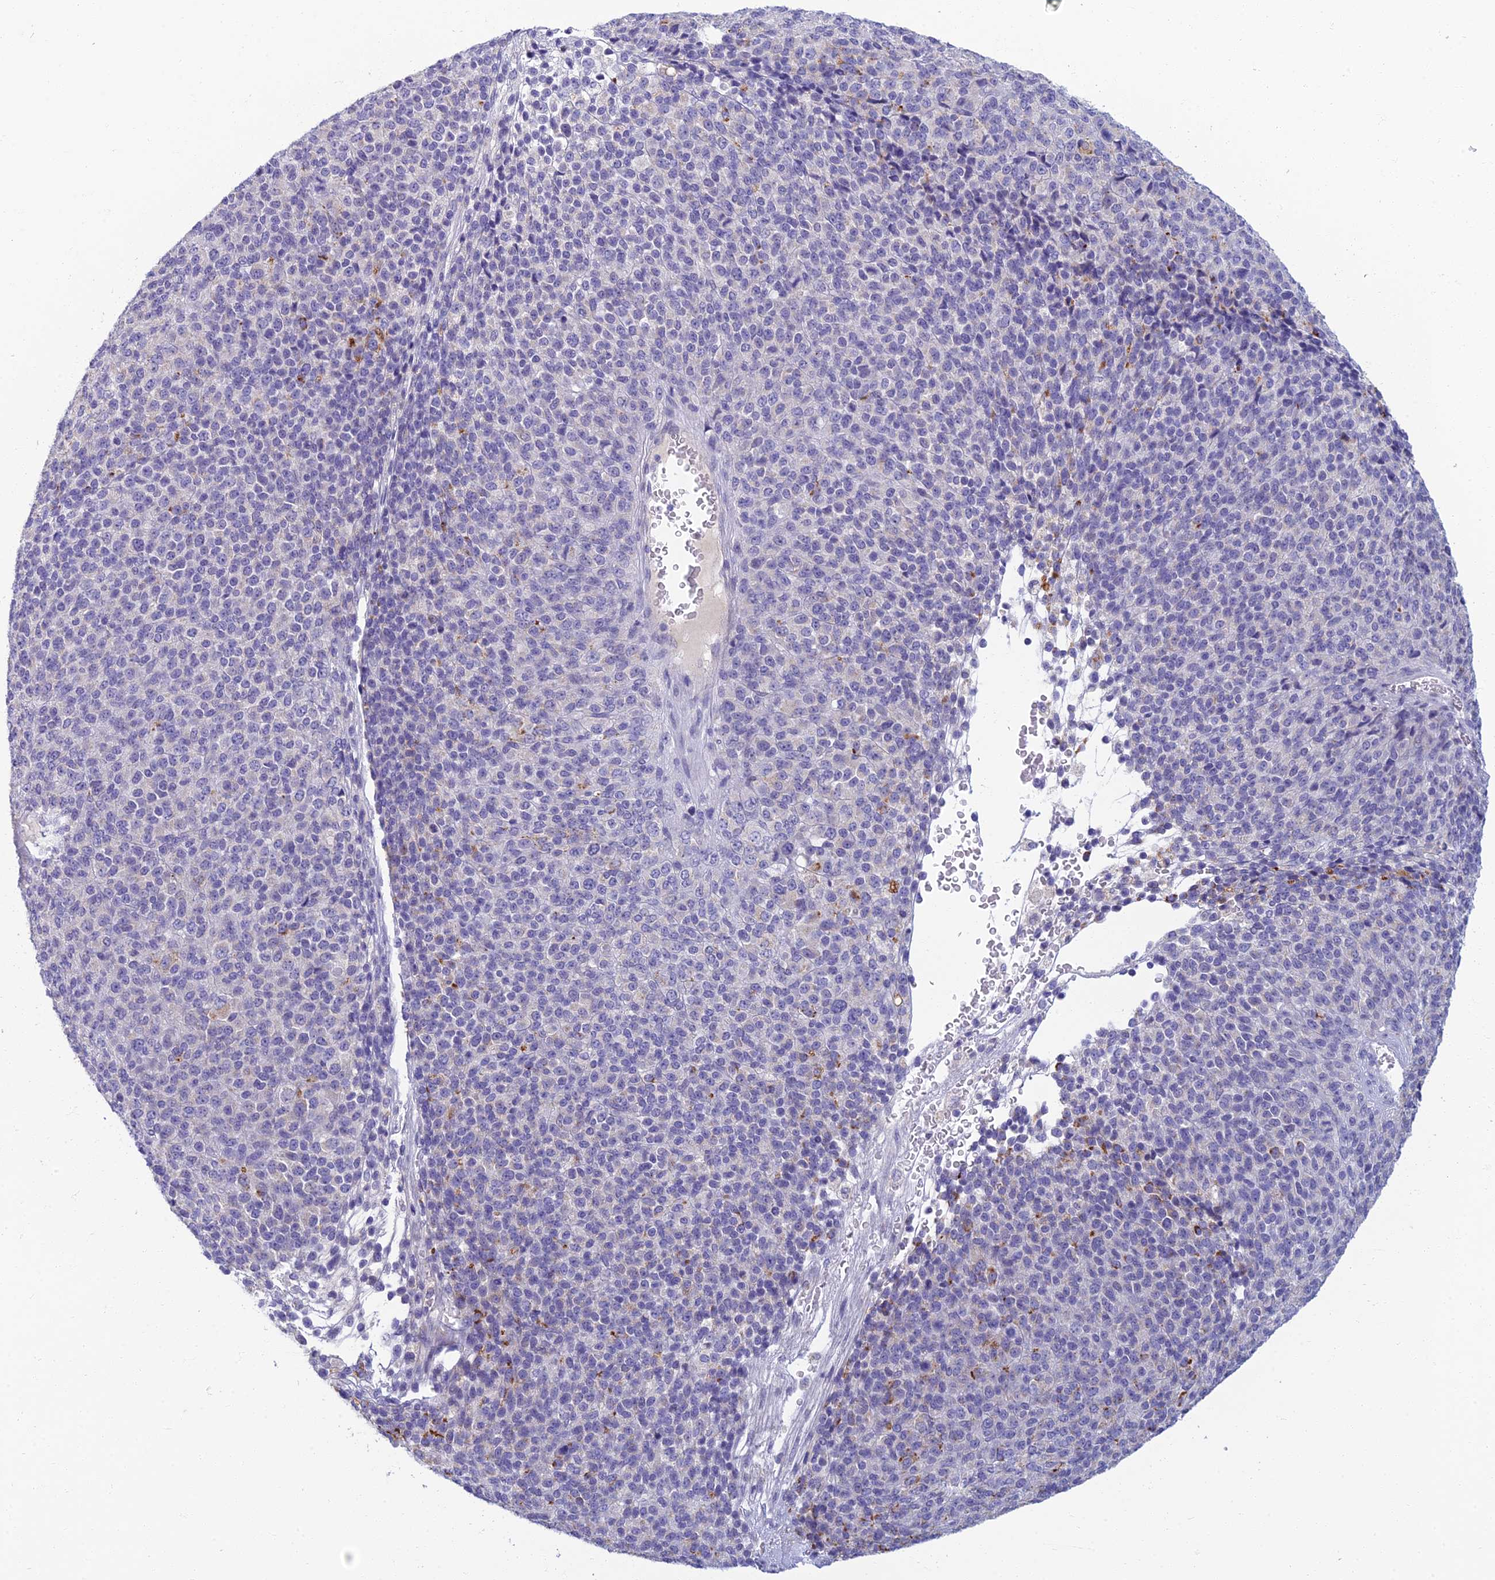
{"staining": {"intensity": "negative", "quantity": "none", "location": "none"}, "tissue": "melanoma", "cell_type": "Tumor cells", "image_type": "cancer", "snomed": [{"axis": "morphology", "description": "Malignant melanoma, Metastatic site"}, {"axis": "topography", "description": "Brain"}], "caption": "There is no significant staining in tumor cells of malignant melanoma (metastatic site).", "gene": "SLC25A41", "patient": {"sex": "female", "age": 56}}